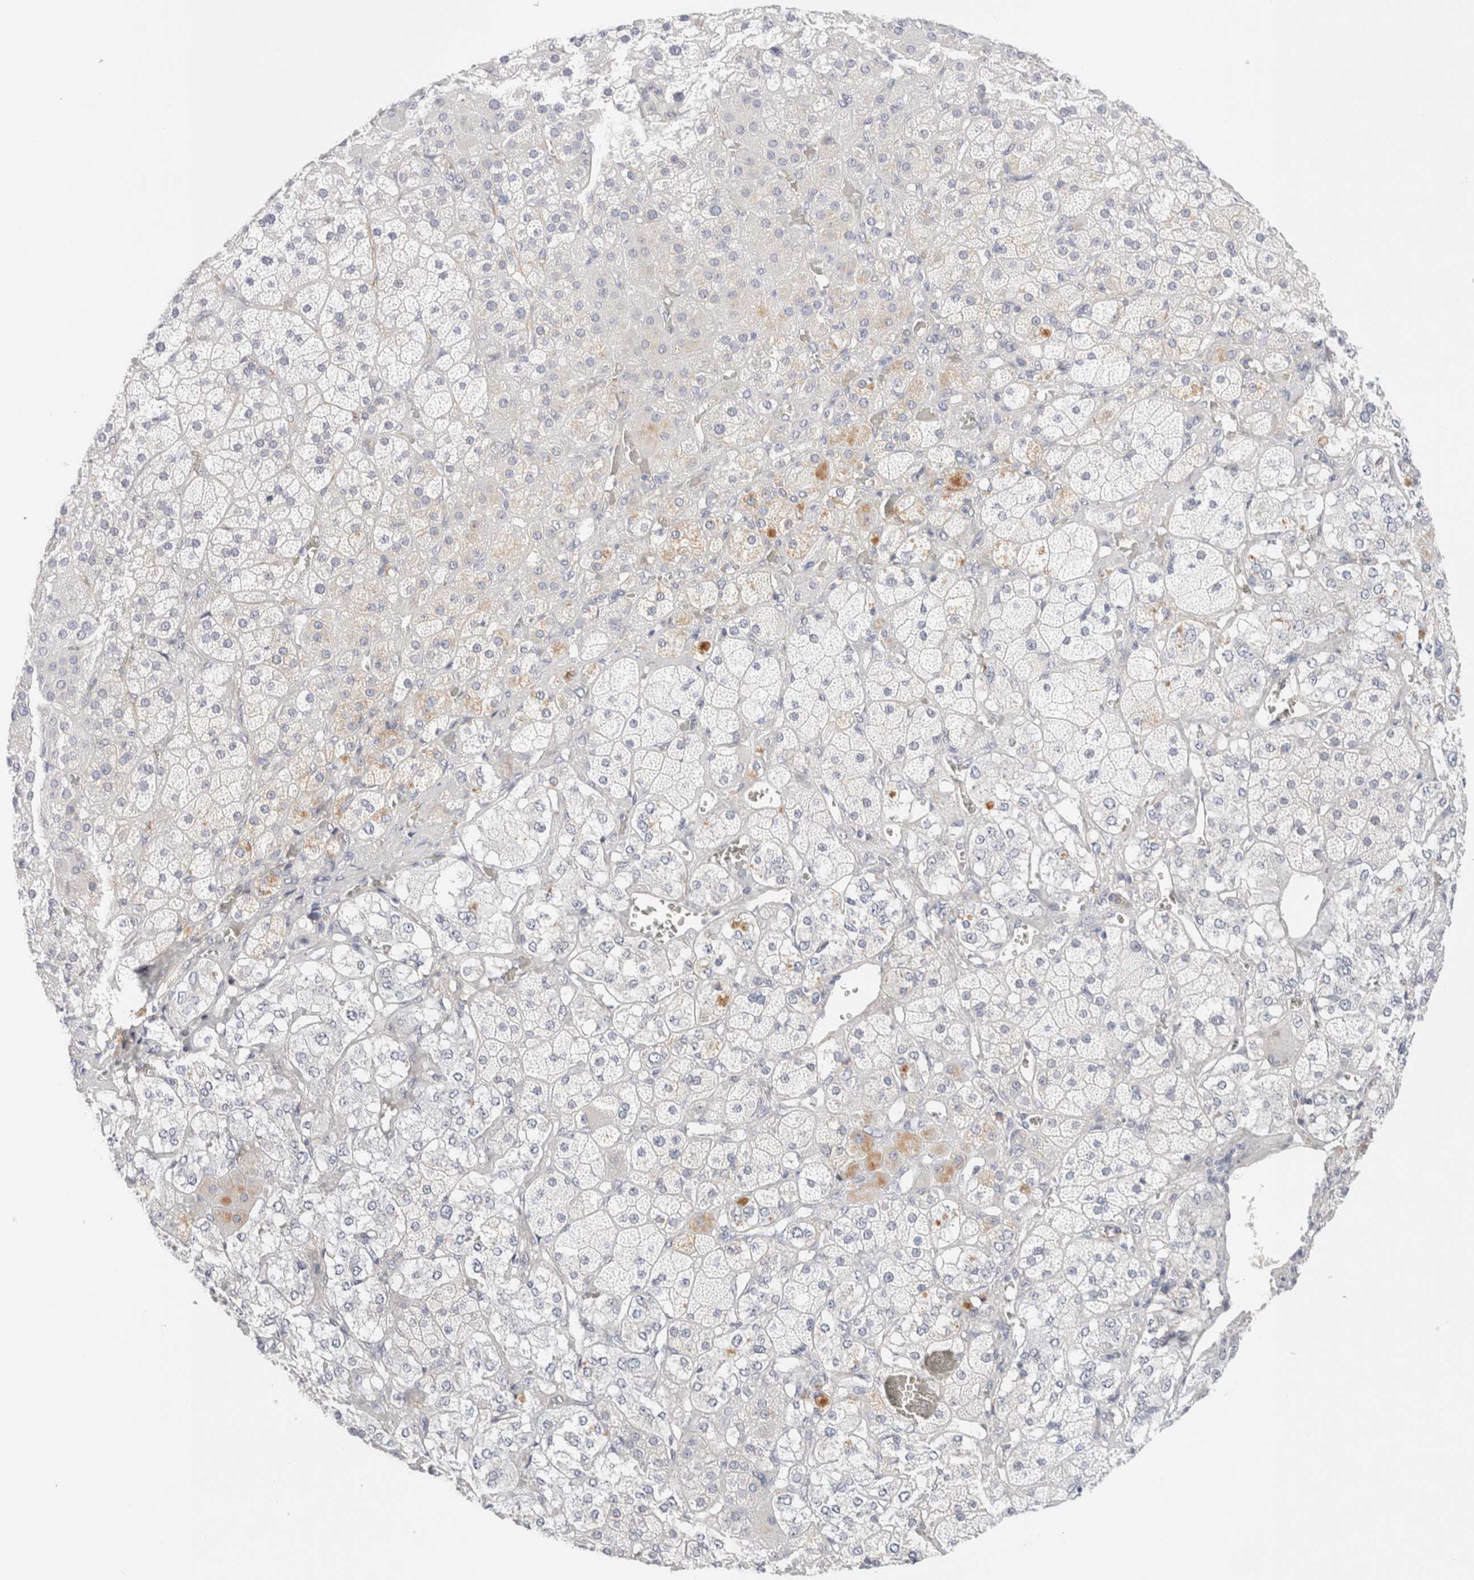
{"staining": {"intensity": "negative", "quantity": "none", "location": "none"}, "tissue": "adrenal gland", "cell_type": "Glandular cells", "image_type": "normal", "snomed": [{"axis": "morphology", "description": "Normal tissue, NOS"}, {"axis": "topography", "description": "Adrenal gland"}], "caption": "Photomicrograph shows no protein staining in glandular cells of benign adrenal gland.", "gene": "SLC25A48", "patient": {"sex": "male", "age": 57}}